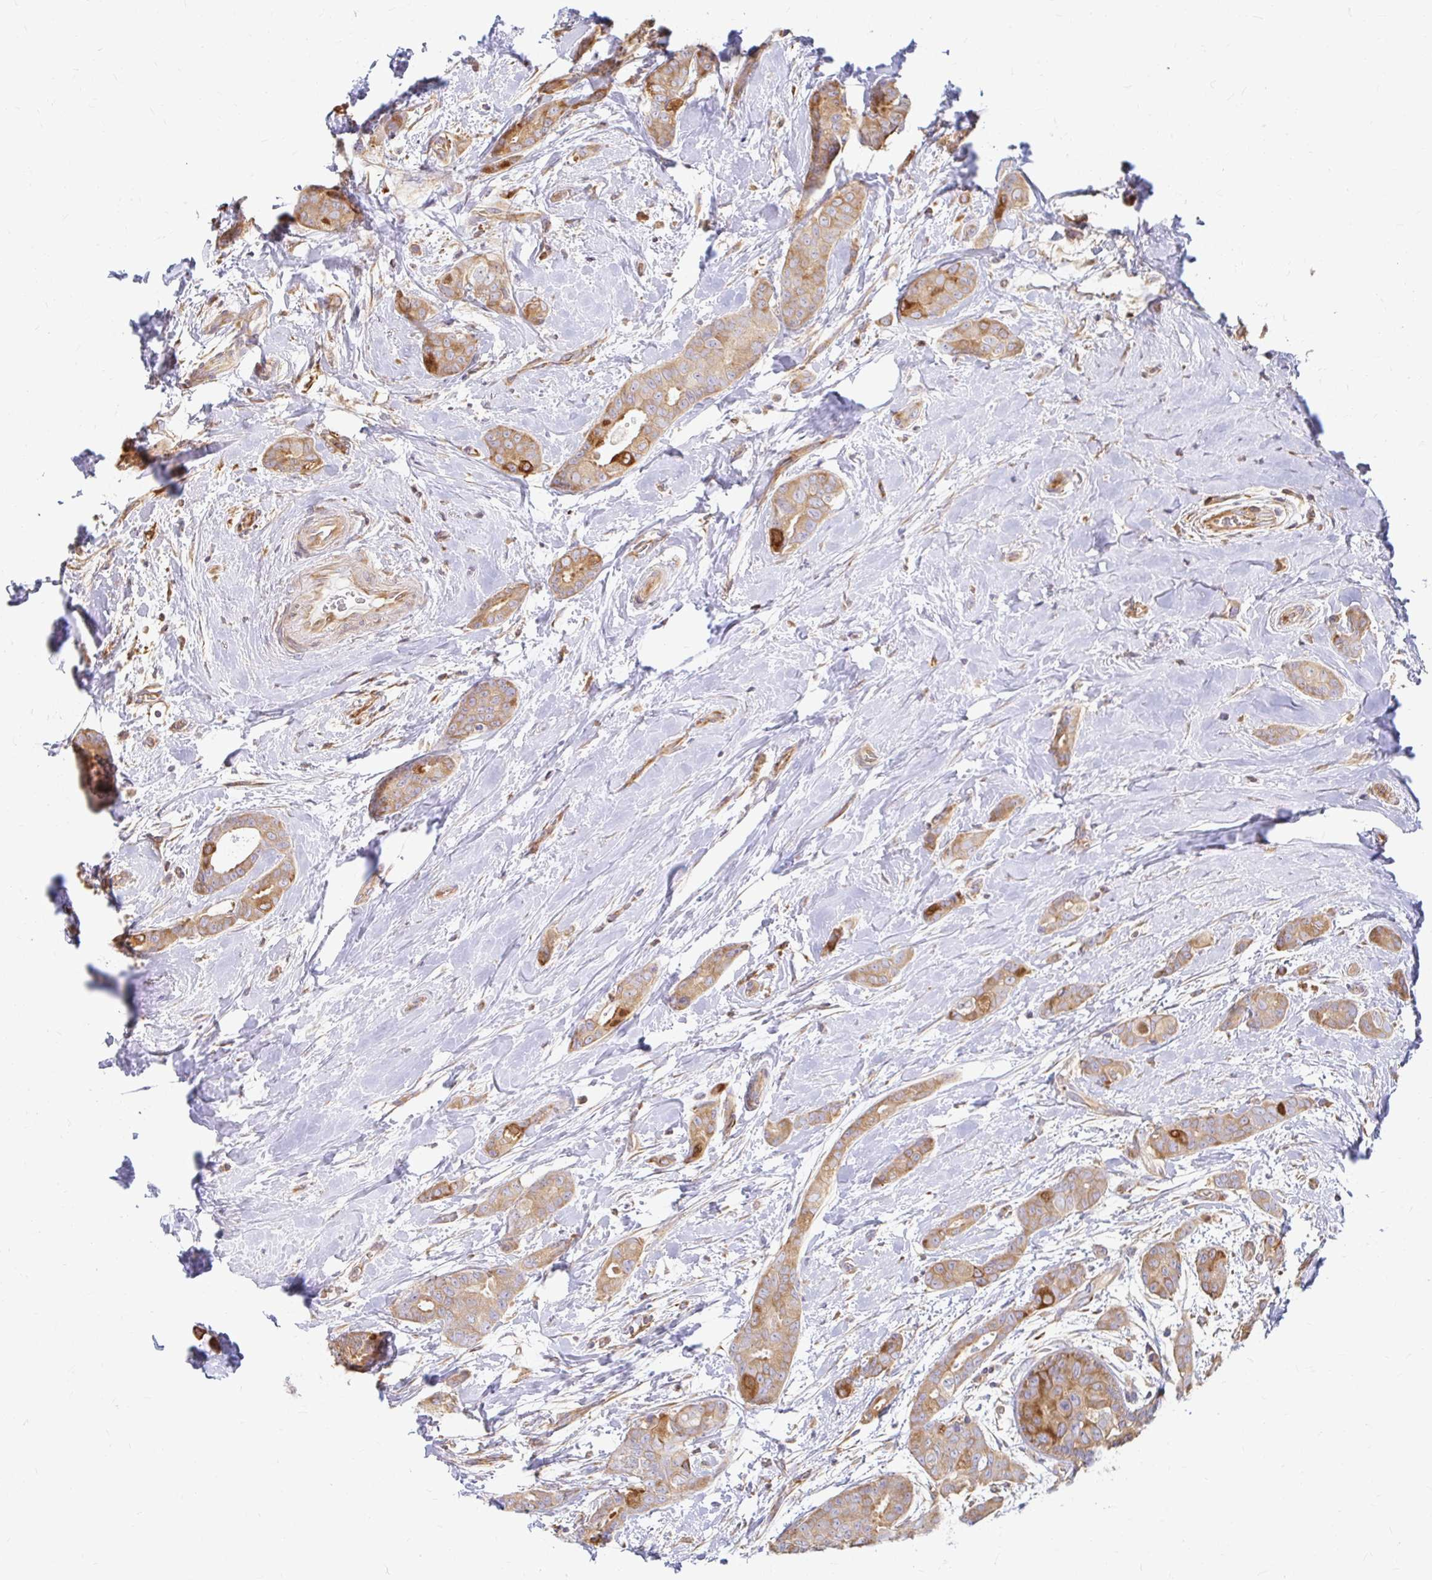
{"staining": {"intensity": "moderate", "quantity": ">75%", "location": "cytoplasmic/membranous"}, "tissue": "breast cancer", "cell_type": "Tumor cells", "image_type": "cancer", "snomed": [{"axis": "morphology", "description": "Duct carcinoma"}, {"axis": "topography", "description": "Breast"}], "caption": "IHC histopathology image of breast cancer (infiltrating ductal carcinoma) stained for a protein (brown), which exhibits medium levels of moderate cytoplasmic/membranous positivity in approximately >75% of tumor cells.", "gene": "CAST", "patient": {"sex": "female", "age": 45}}